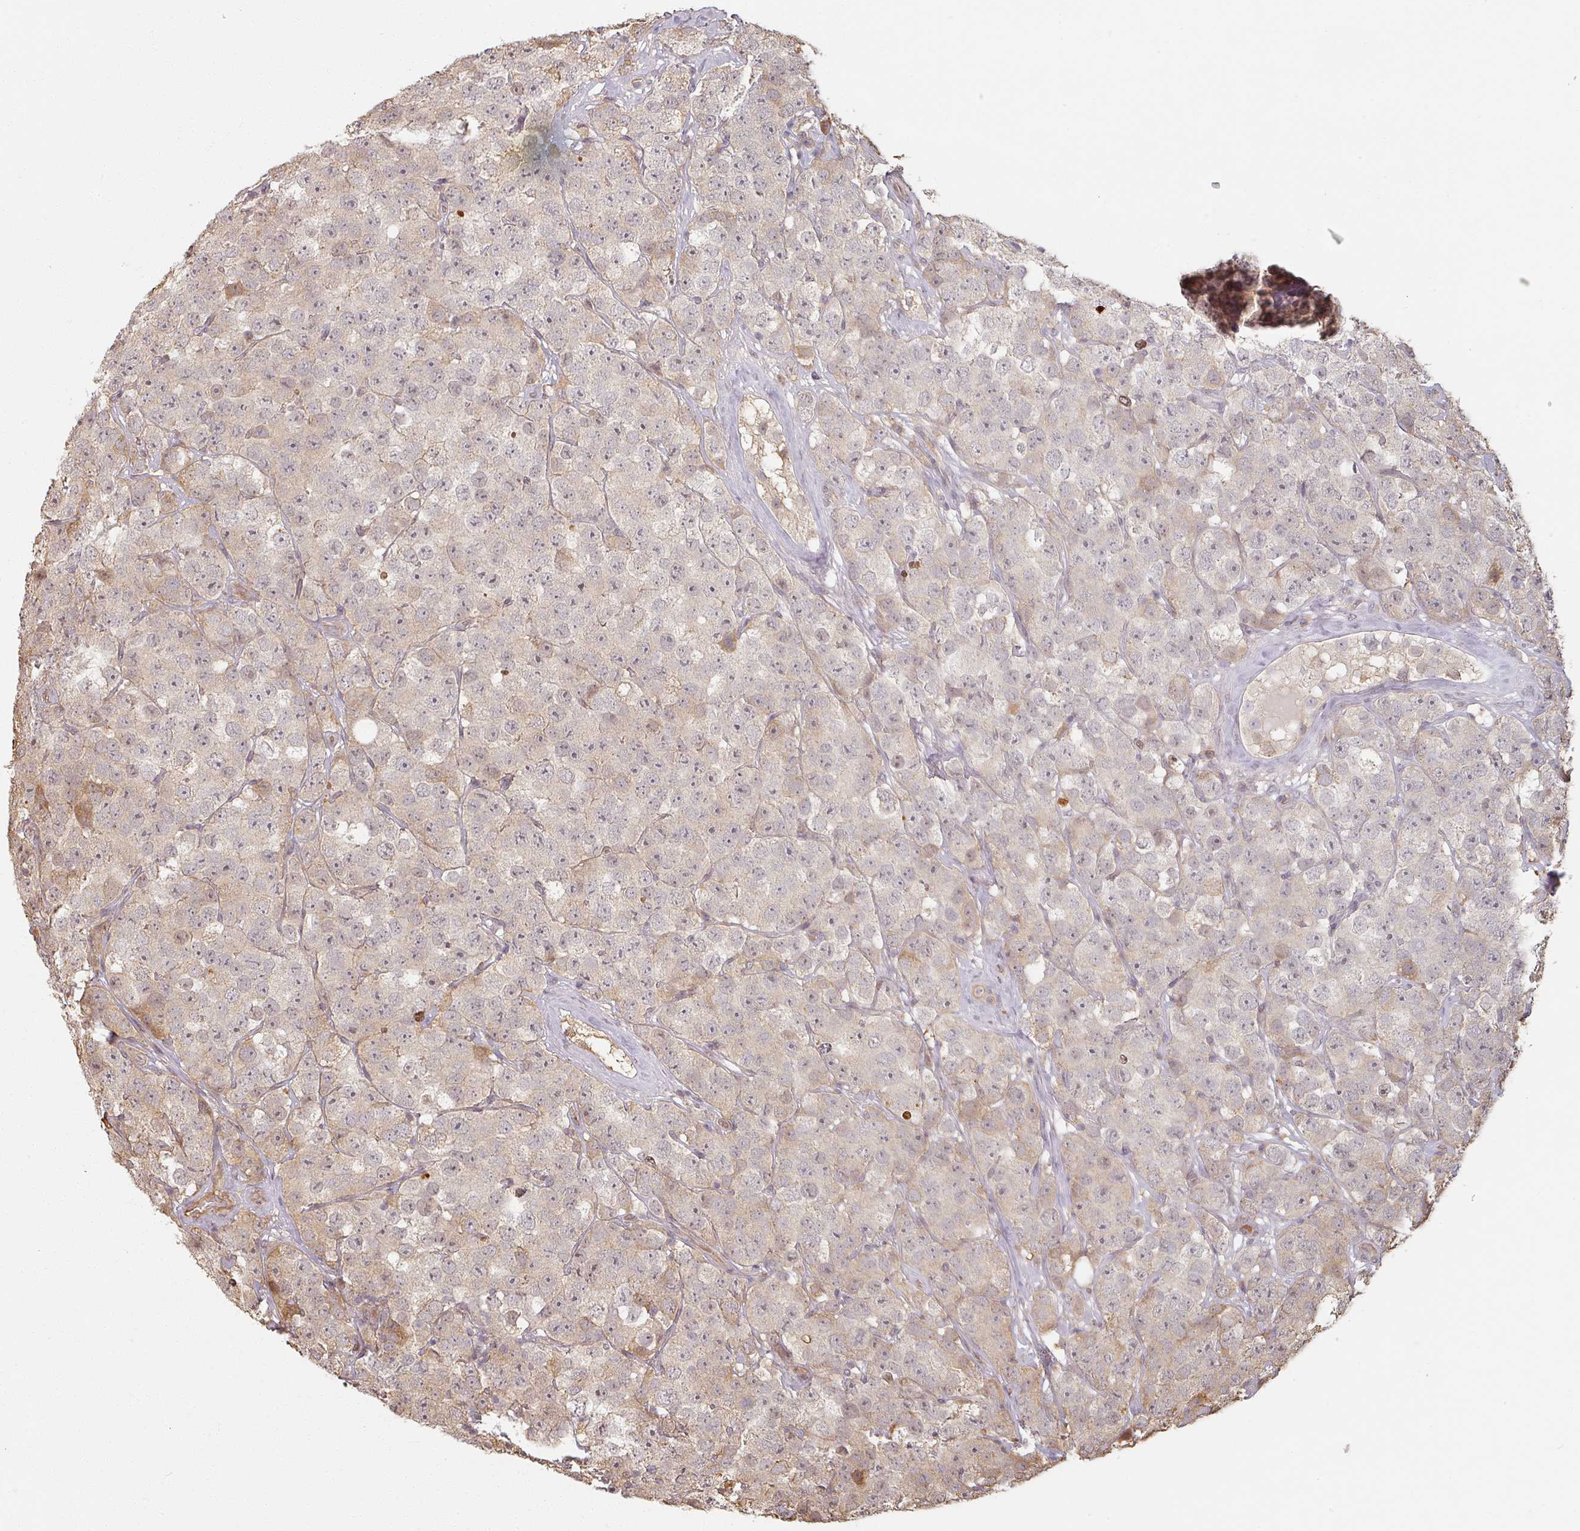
{"staining": {"intensity": "weak", "quantity": "25%-75%", "location": "cytoplasmic/membranous,nuclear"}, "tissue": "testis cancer", "cell_type": "Tumor cells", "image_type": "cancer", "snomed": [{"axis": "morphology", "description": "Seminoma, NOS"}, {"axis": "topography", "description": "Testis"}], "caption": "Testis seminoma stained with a brown dye displays weak cytoplasmic/membranous and nuclear positive staining in approximately 25%-75% of tumor cells.", "gene": "MED19", "patient": {"sex": "male", "age": 28}}